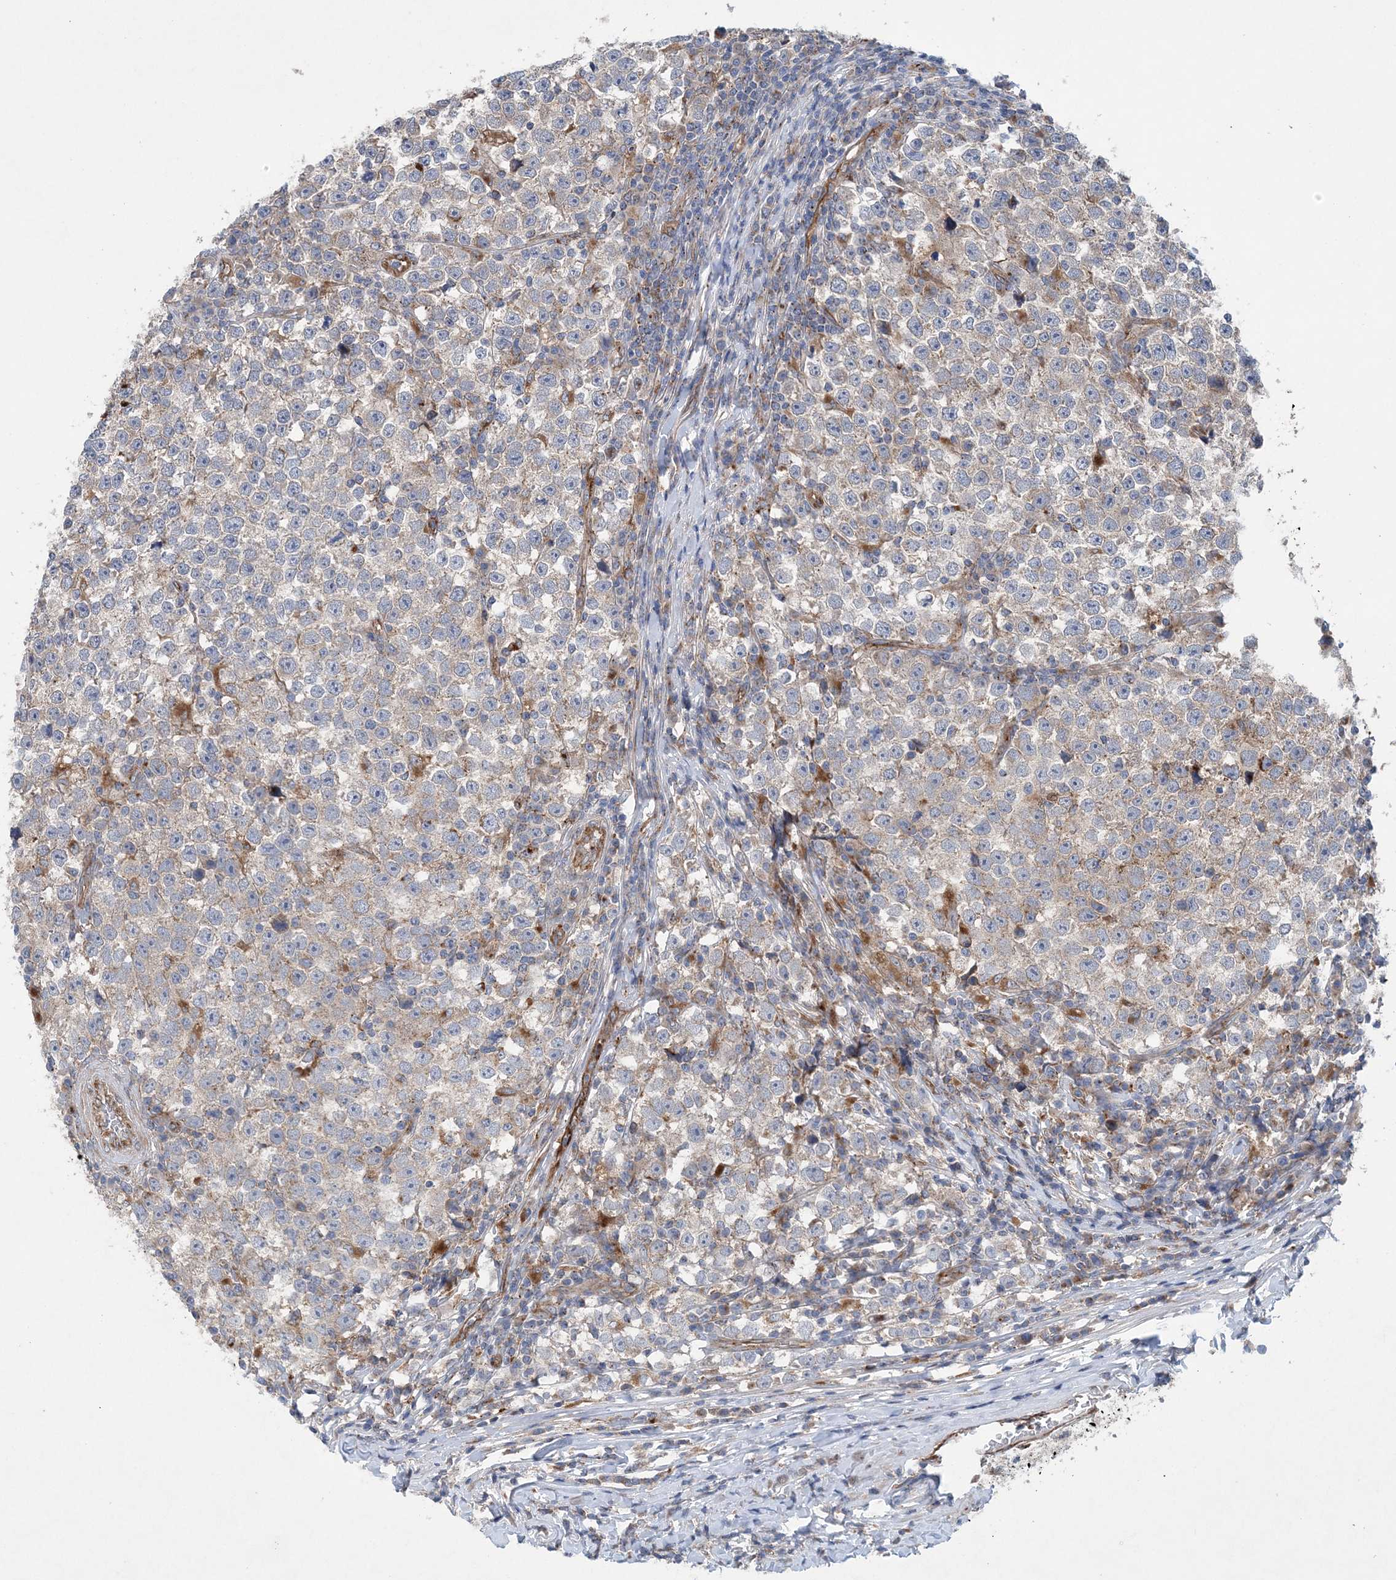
{"staining": {"intensity": "weak", "quantity": "<25%", "location": "cytoplasmic/membranous"}, "tissue": "testis cancer", "cell_type": "Tumor cells", "image_type": "cancer", "snomed": [{"axis": "morphology", "description": "Normal tissue, NOS"}, {"axis": "morphology", "description": "Seminoma, NOS"}, {"axis": "topography", "description": "Testis"}], "caption": "Human seminoma (testis) stained for a protein using IHC exhibits no expression in tumor cells.", "gene": "PTTG1IP", "patient": {"sex": "male", "age": 43}}